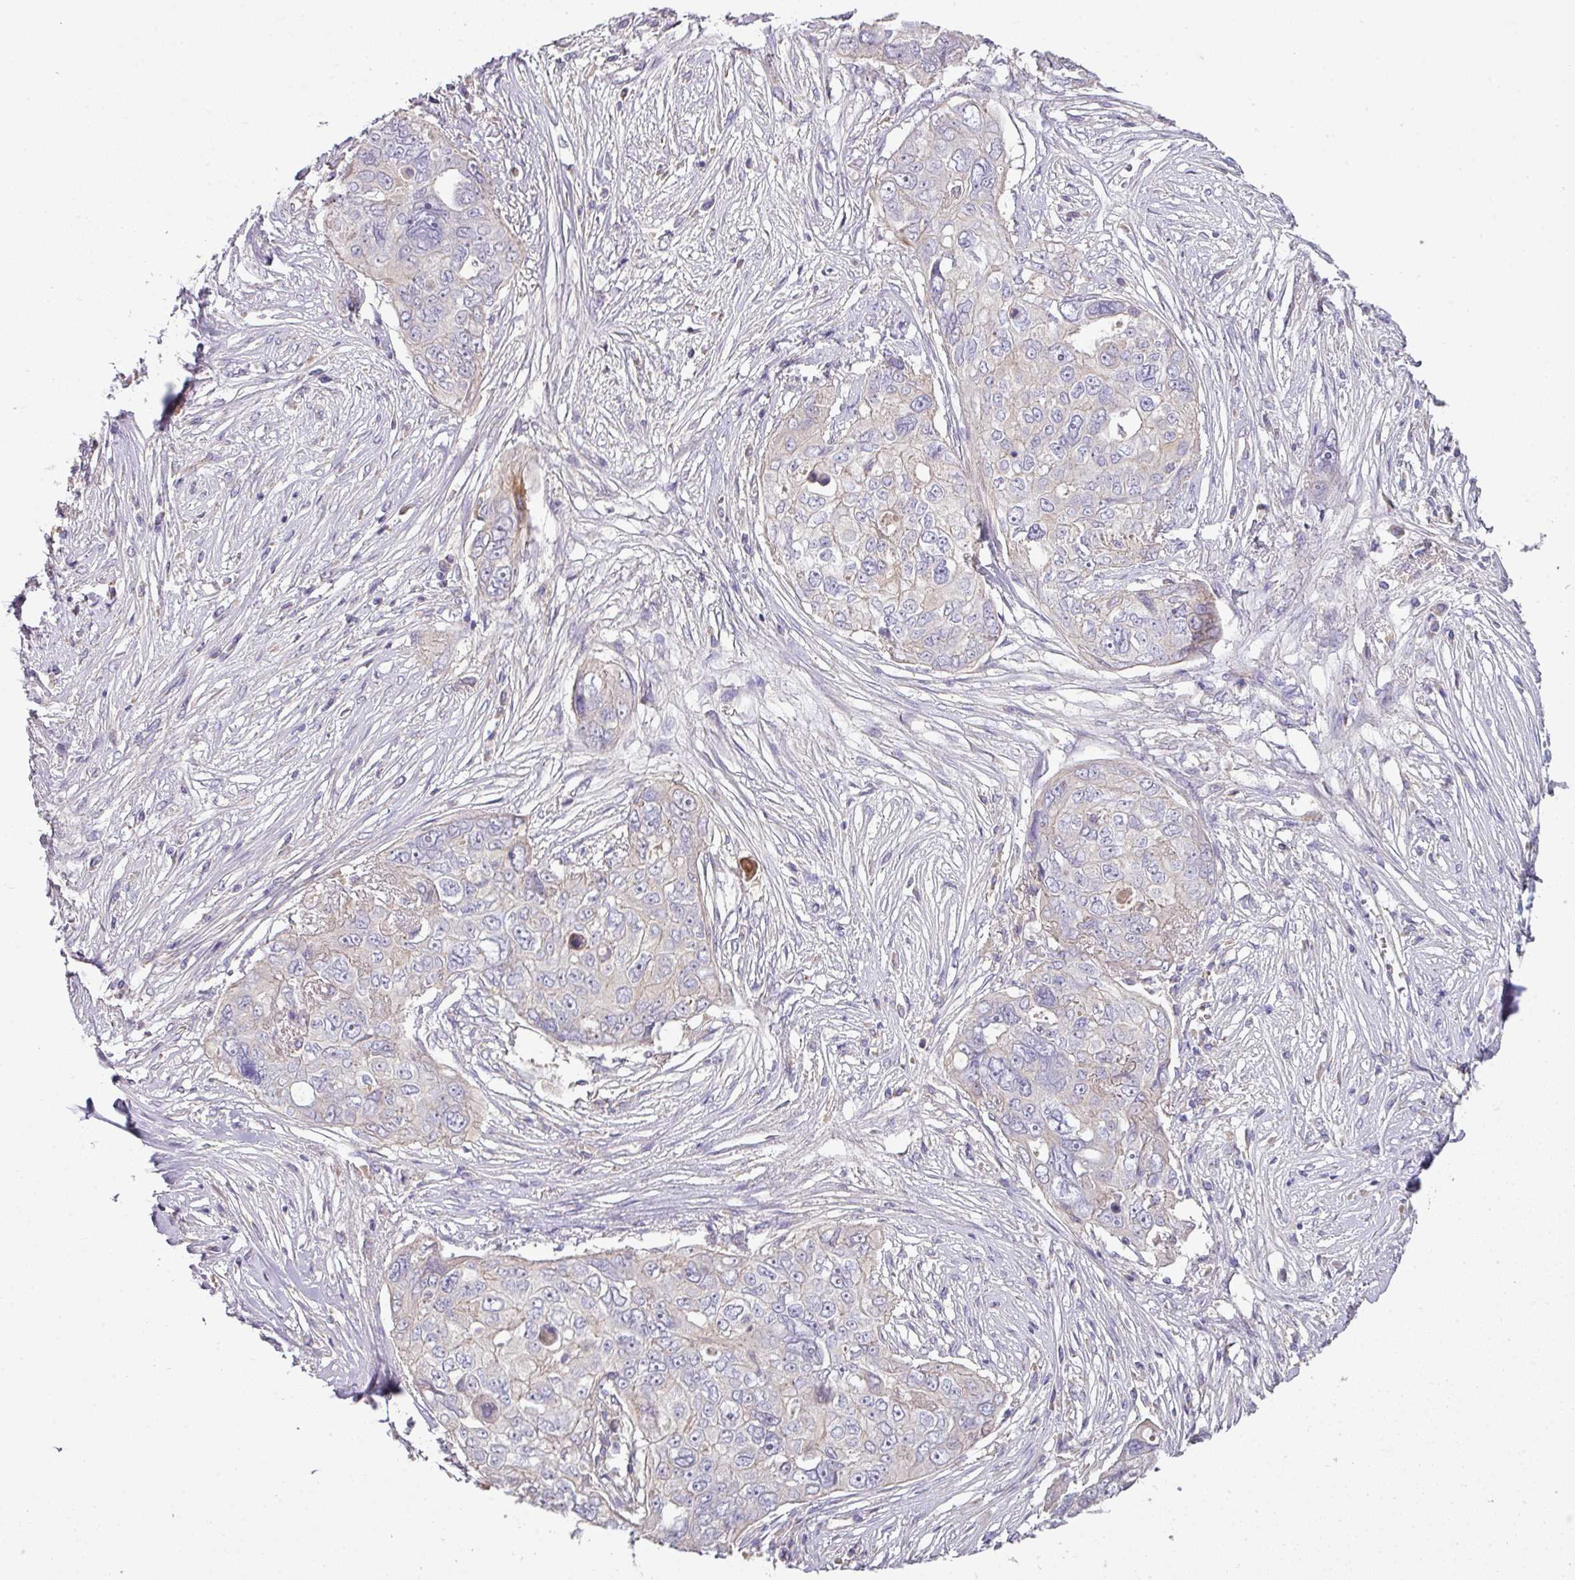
{"staining": {"intensity": "negative", "quantity": "none", "location": "none"}, "tissue": "ovarian cancer", "cell_type": "Tumor cells", "image_type": "cancer", "snomed": [{"axis": "morphology", "description": "Carcinoma, endometroid"}, {"axis": "topography", "description": "Ovary"}], "caption": "Immunohistochemistry (IHC) image of ovarian cancer (endometroid carcinoma) stained for a protein (brown), which reveals no expression in tumor cells.", "gene": "ZNF266", "patient": {"sex": "female", "age": 70}}